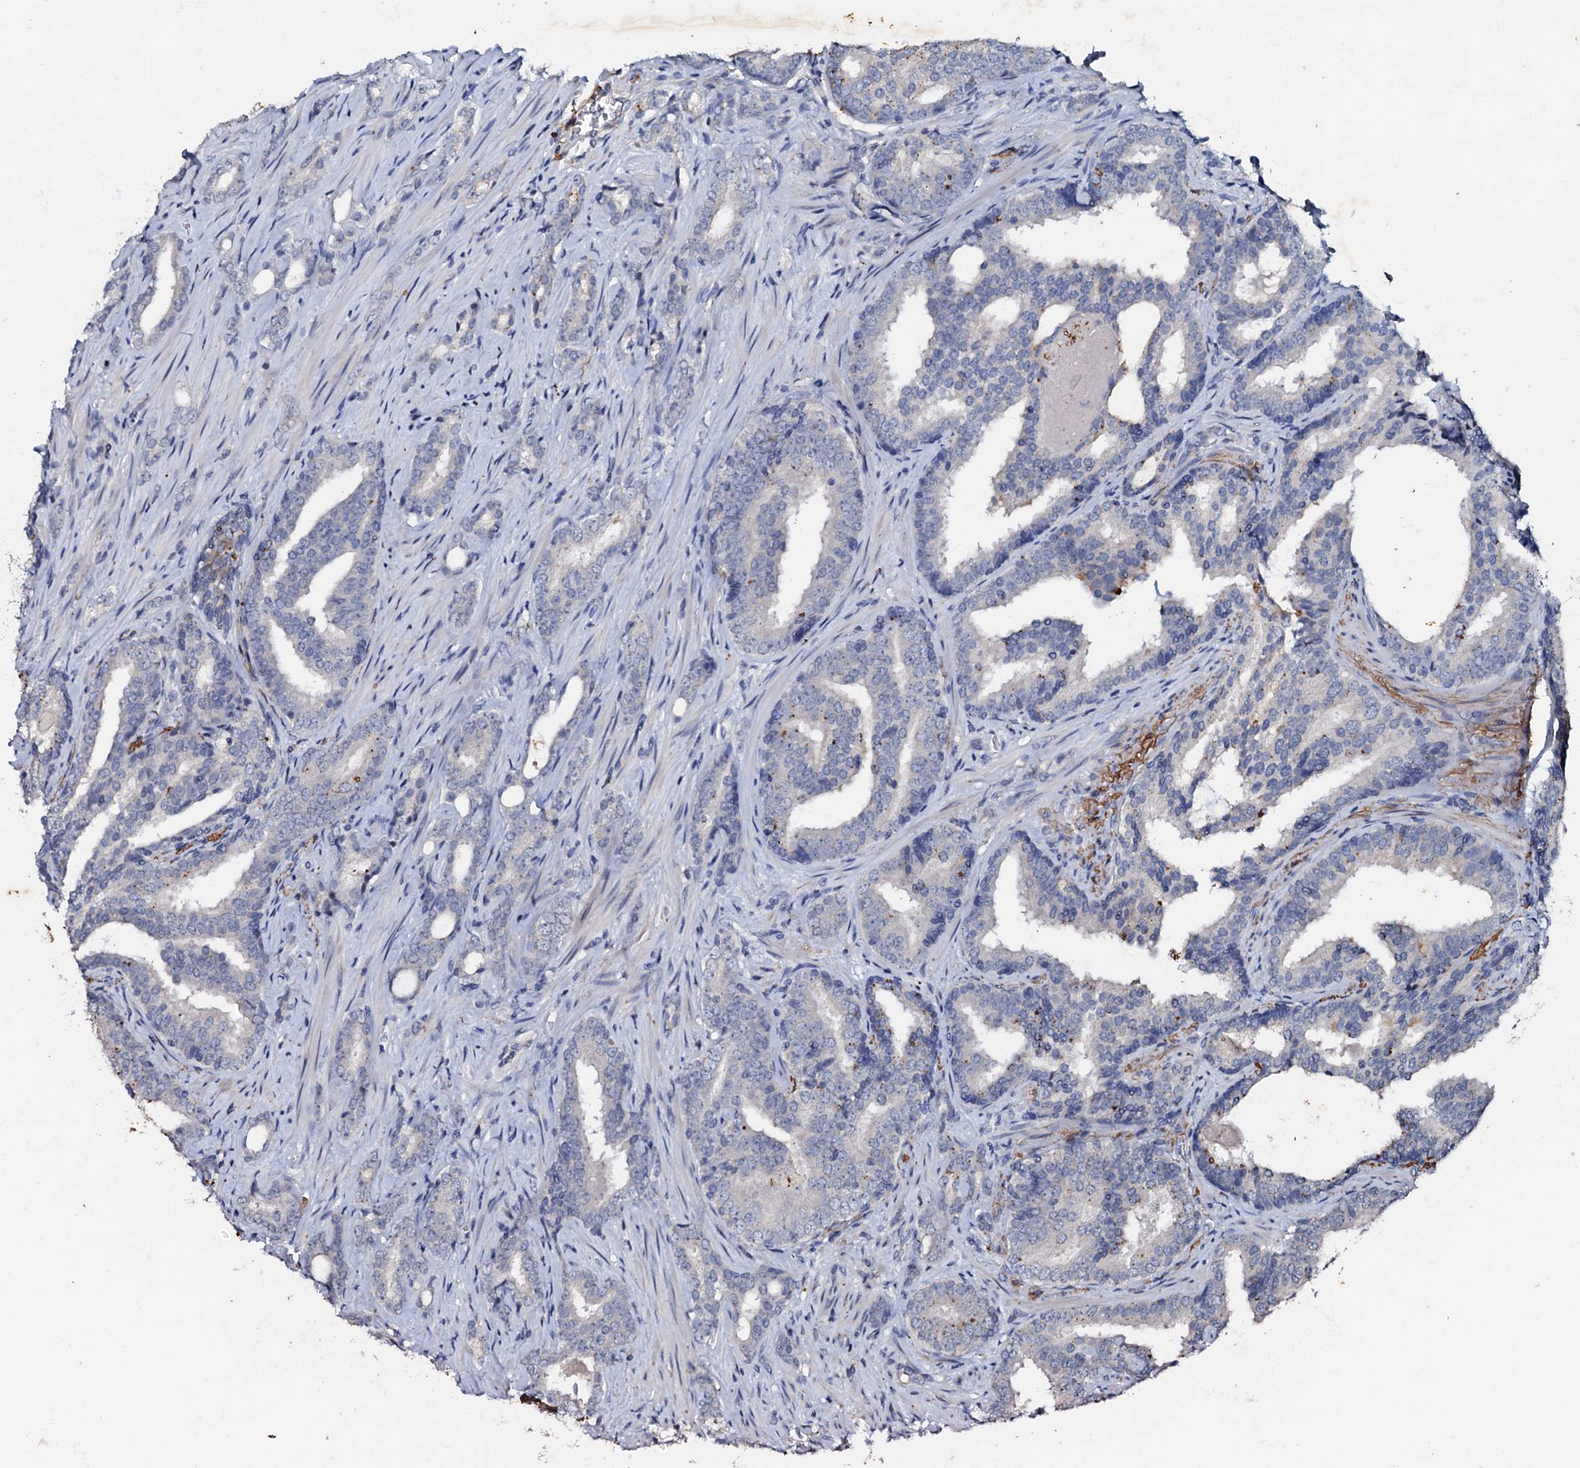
{"staining": {"intensity": "negative", "quantity": "none", "location": "none"}, "tissue": "prostate cancer", "cell_type": "Tumor cells", "image_type": "cancer", "snomed": [{"axis": "morphology", "description": "Adenocarcinoma, High grade"}, {"axis": "topography", "description": "Prostate"}], "caption": "High magnification brightfield microscopy of prostate cancer stained with DAB (brown) and counterstained with hematoxylin (blue): tumor cells show no significant expression.", "gene": "MANSC4", "patient": {"sex": "male", "age": 63}}